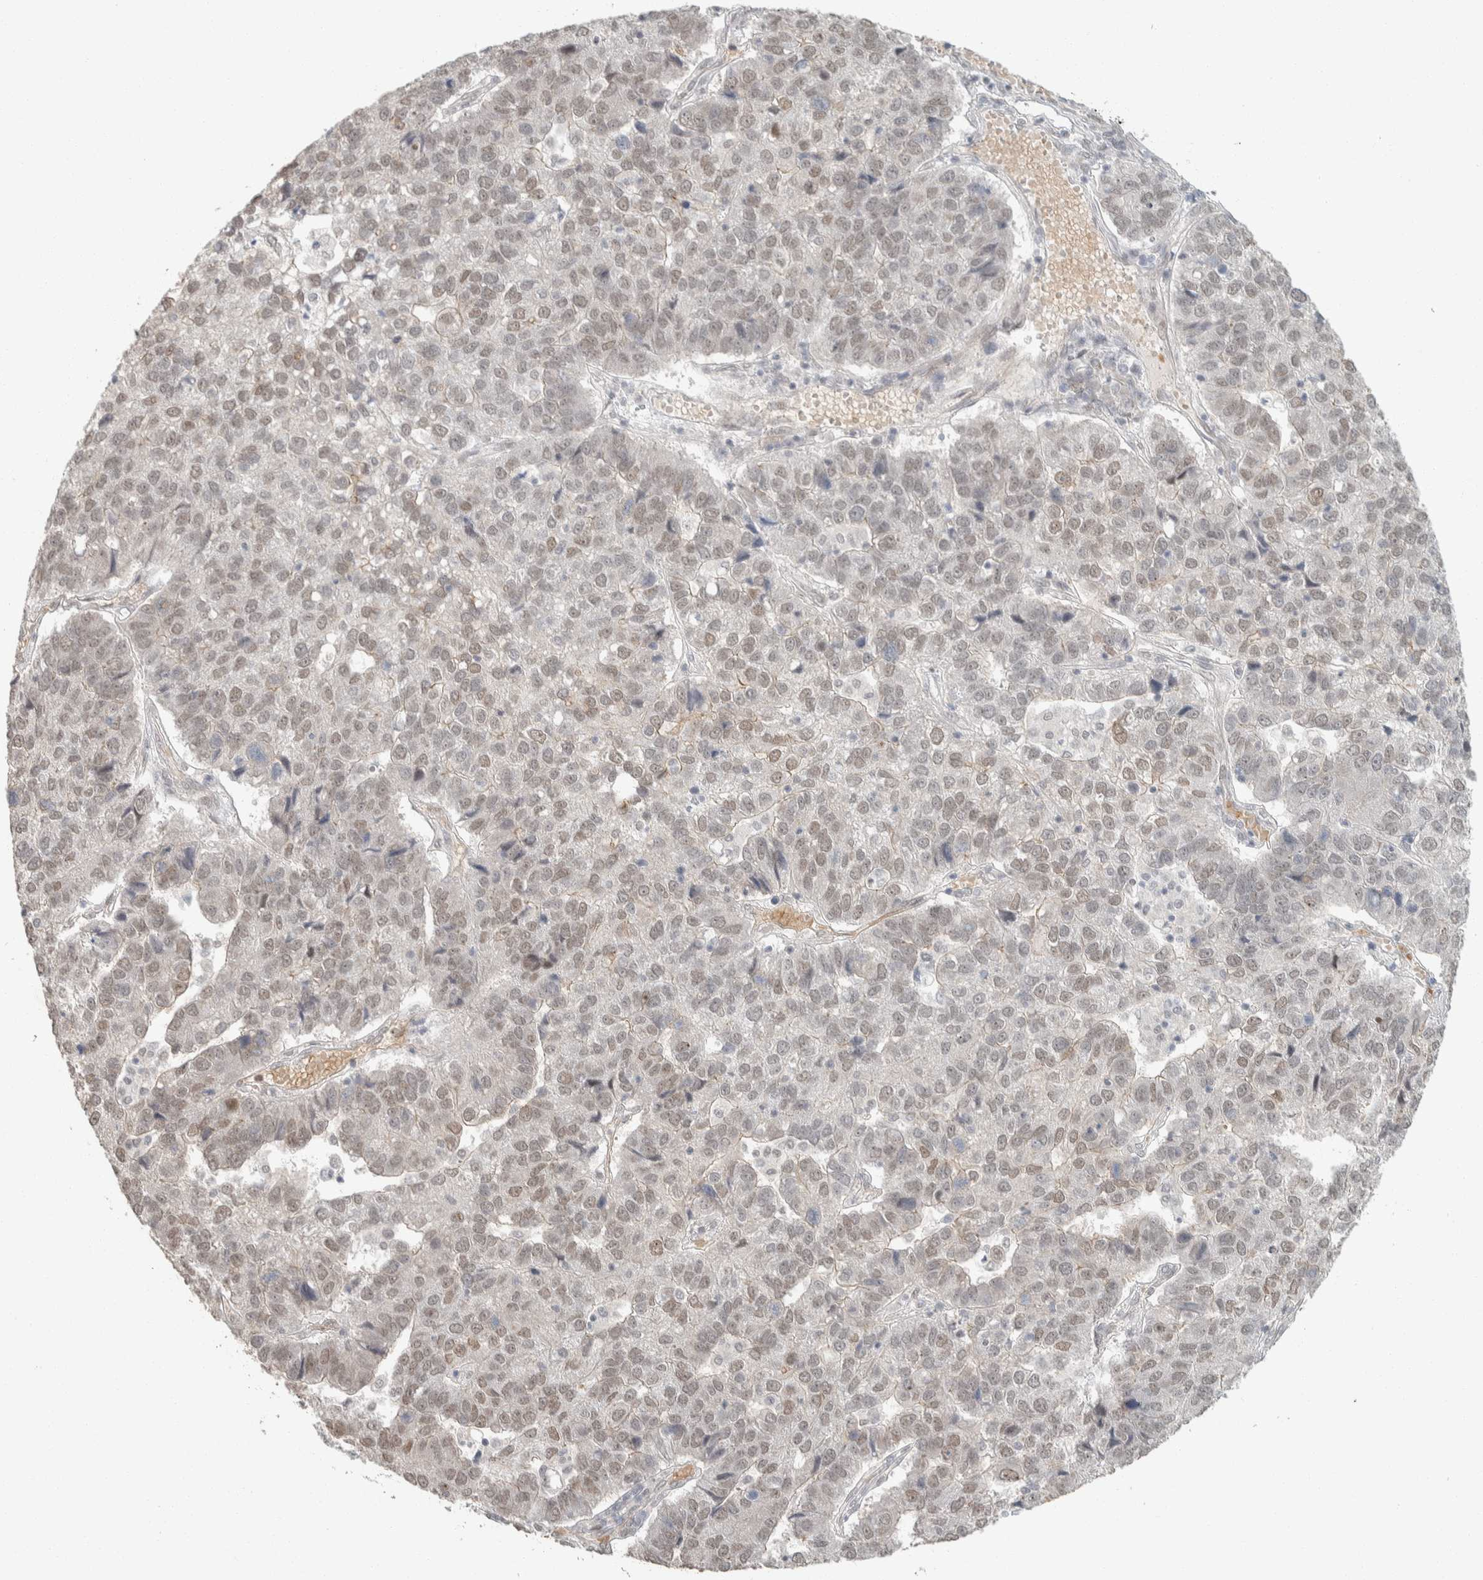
{"staining": {"intensity": "weak", "quantity": ">75%", "location": "nuclear"}, "tissue": "pancreatic cancer", "cell_type": "Tumor cells", "image_type": "cancer", "snomed": [{"axis": "morphology", "description": "Adenocarcinoma, NOS"}, {"axis": "topography", "description": "Pancreas"}], "caption": "A high-resolution histopathology image shows IHC staining of pancreatic cancer (adenocarcinoma), which demonstrates weak nuclear expression in about >75% of tumor cells.", "gene": "ZBTB2", "patient": {"sex": "female", "age": 61}}